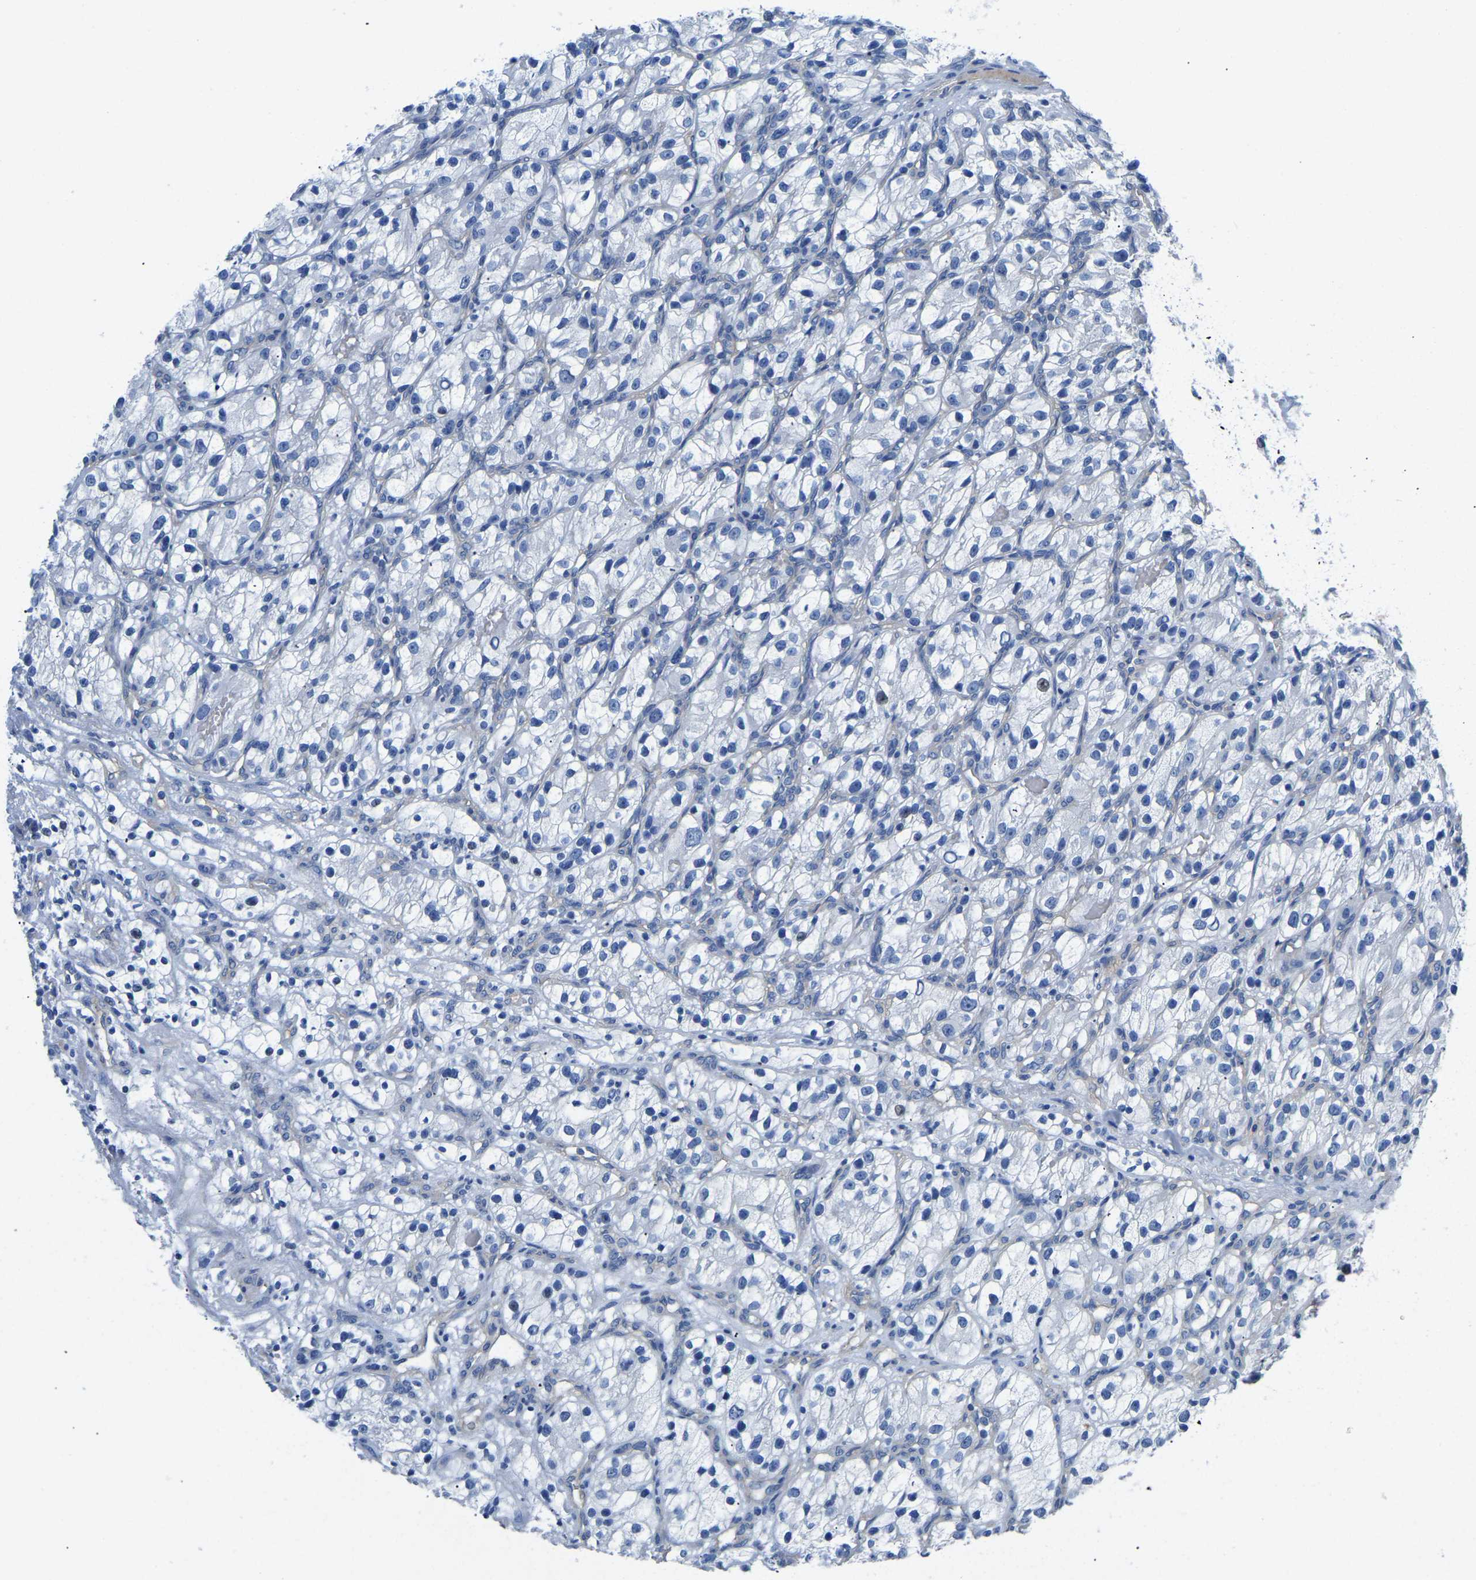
{"staining": {"intensity": "negative", "quantity": "none", "location": "none"}, "tissue": "renal cancer", "cell_type": "Tumor cells", "image_type": "cancer", "snomed": [{"axis": "morphology", "description": "Adenocarcinoma, NOS"}, {"axis": "topography", "description": "Kidney"}], "caption": "A high-resolution micrograph shows IHC staining of adenocarcinoma (renal), which demonstrates no significant staining in tumor cells. The staining is performed using DAB (3,3'-diaminobenzidine) brown chromogen with nuclei counter-stained in using hematoxylin.", "gene": "UPK3A", "patient": {"sex": "female", "age": 57}}